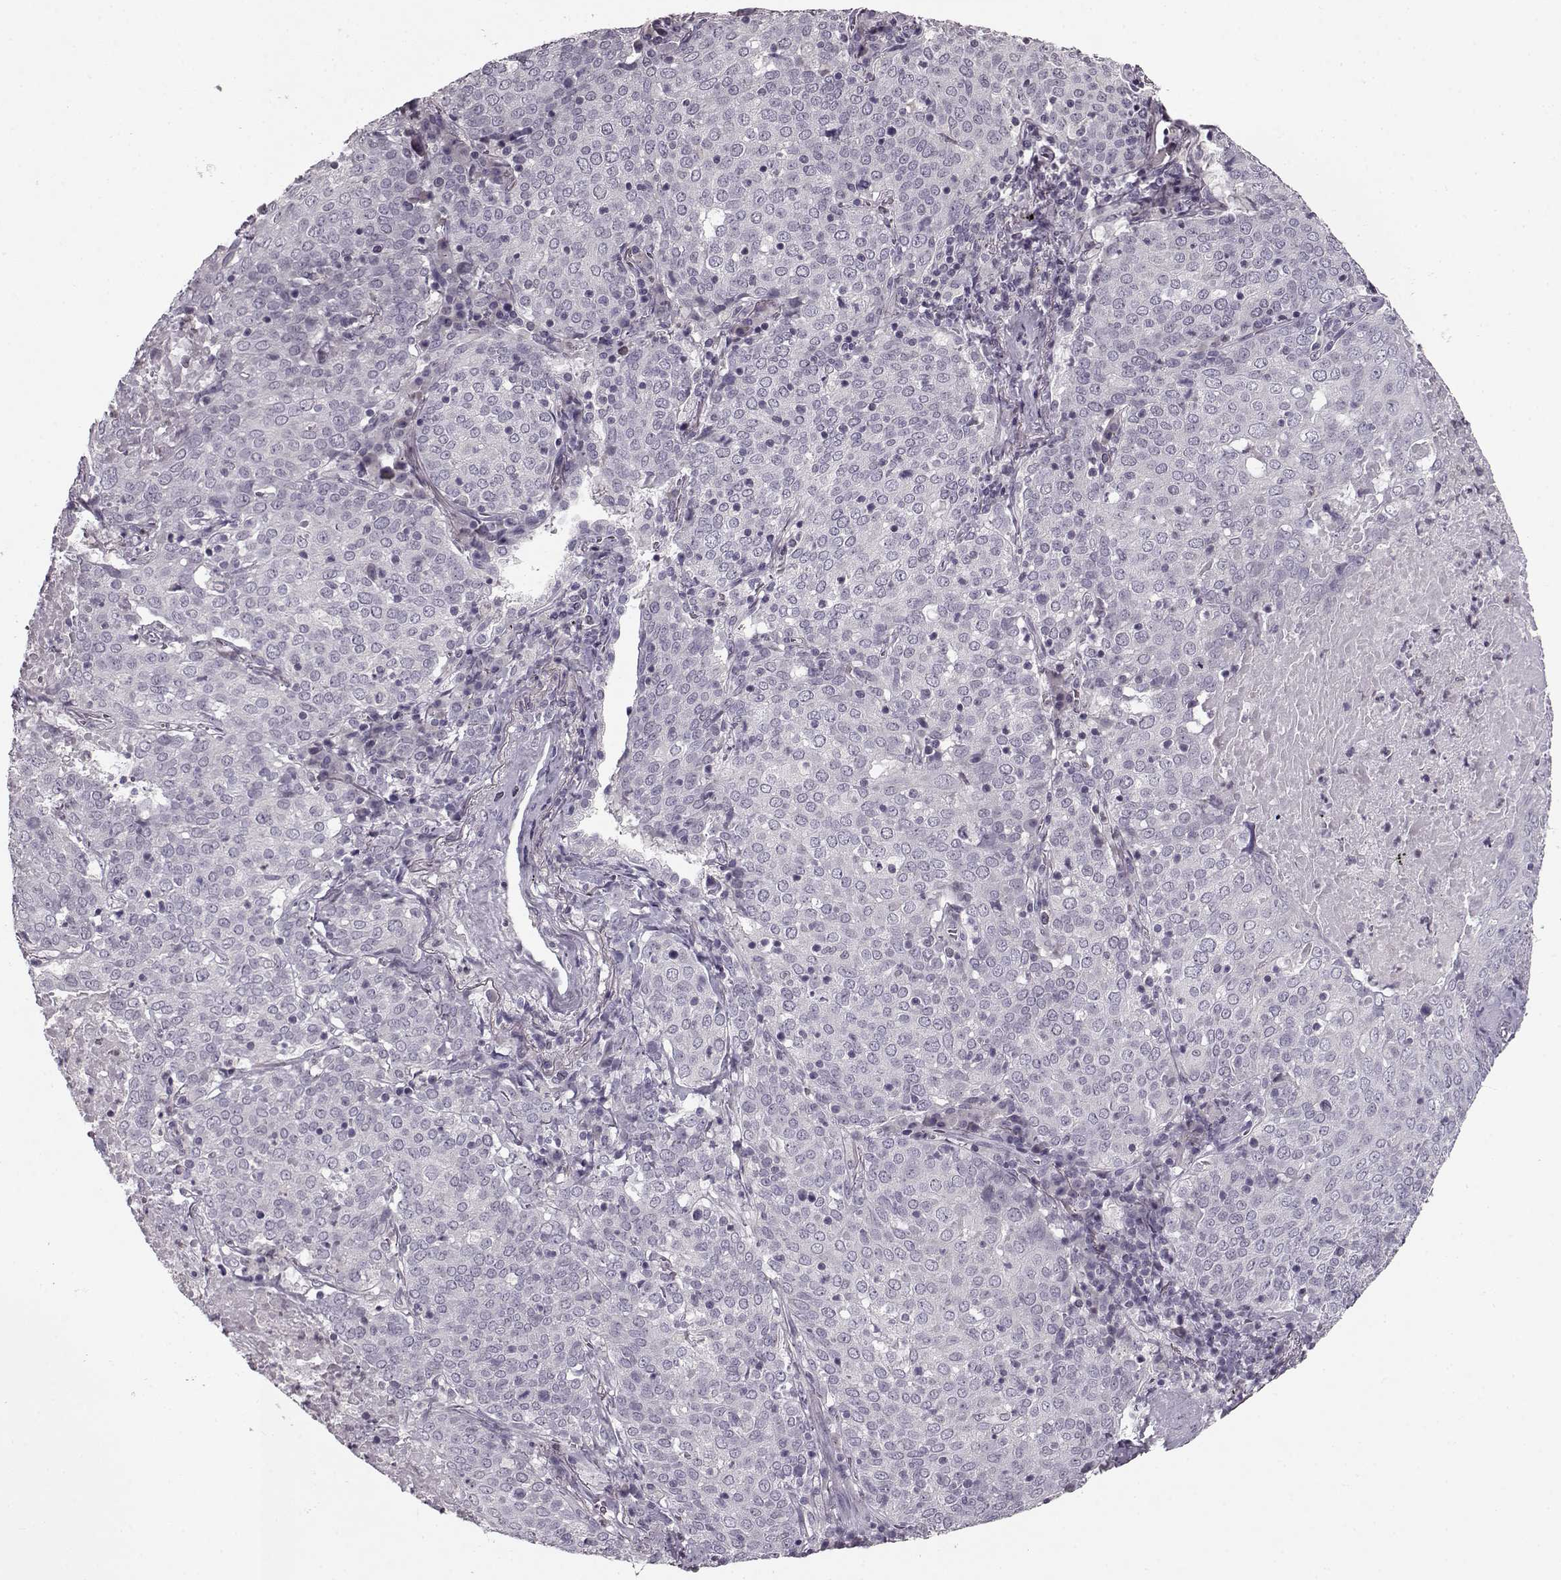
{"staining": {"intensity": "negative", "quantity": "none", "location": "none"}, "tissue": "lung cancer", "cell_type": "Tumor cells", "image_type": "cancer", "snomed": [{"axis": "morphology", "description": "Squamous cell carcinoma, NOS"}, {"axis": "topography", "description": "Lung"}], "caption": "IHC photomicrograph of neoplastic tissue: lung cancer (squamous cell carcinoma) stained with DAB (3,3'-diaminobenzidine) exhibits no significant protein positivity in tumor cells.", "gene": "RP1L1", "patient": {"sex": "male", "age": 82}}